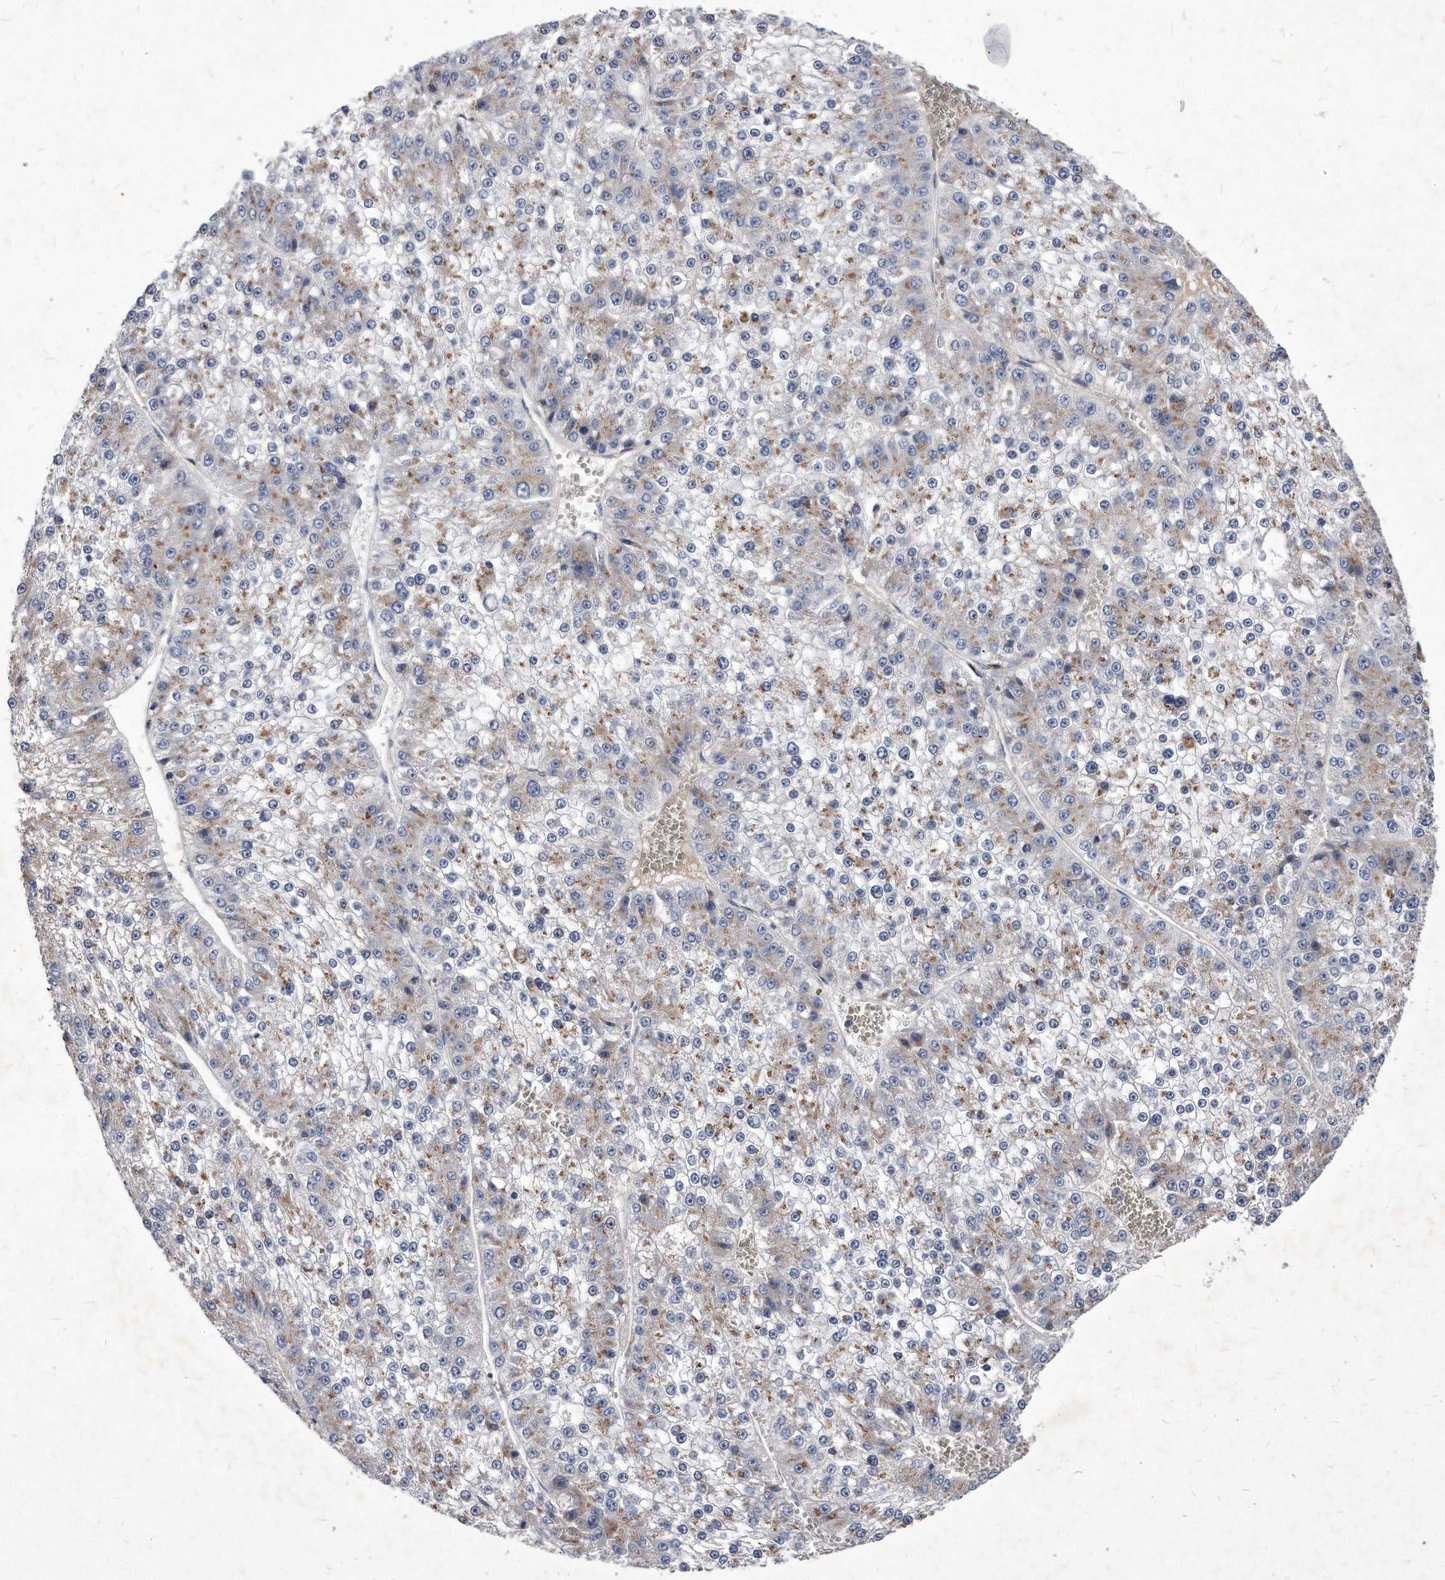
{"staining": {"intensity": "weak", "quantity": "25%-75%", "location": "cytoplasmic/membranous"}, "tissue": "liver cancer", "cell_type": "Tumor cells", "image_type": "cancer", "snomed": [{"axis": "morphology", "description": "Carcinoma, Hepatocellular, NOS"}, {"axis": "topography", "description": "Liver"}], "caption": "DAB immunohistochemical staining of human liver hepatocellular carcinoma exhibits weak cytoplasmic/membranous protein expression in approximately 25%-75% of tumor cells. (Brightfield microscopy of DAB IHC at high magnification).", "gene": "MGAT4A", "patient": {"sex": "female", "age": 73}}